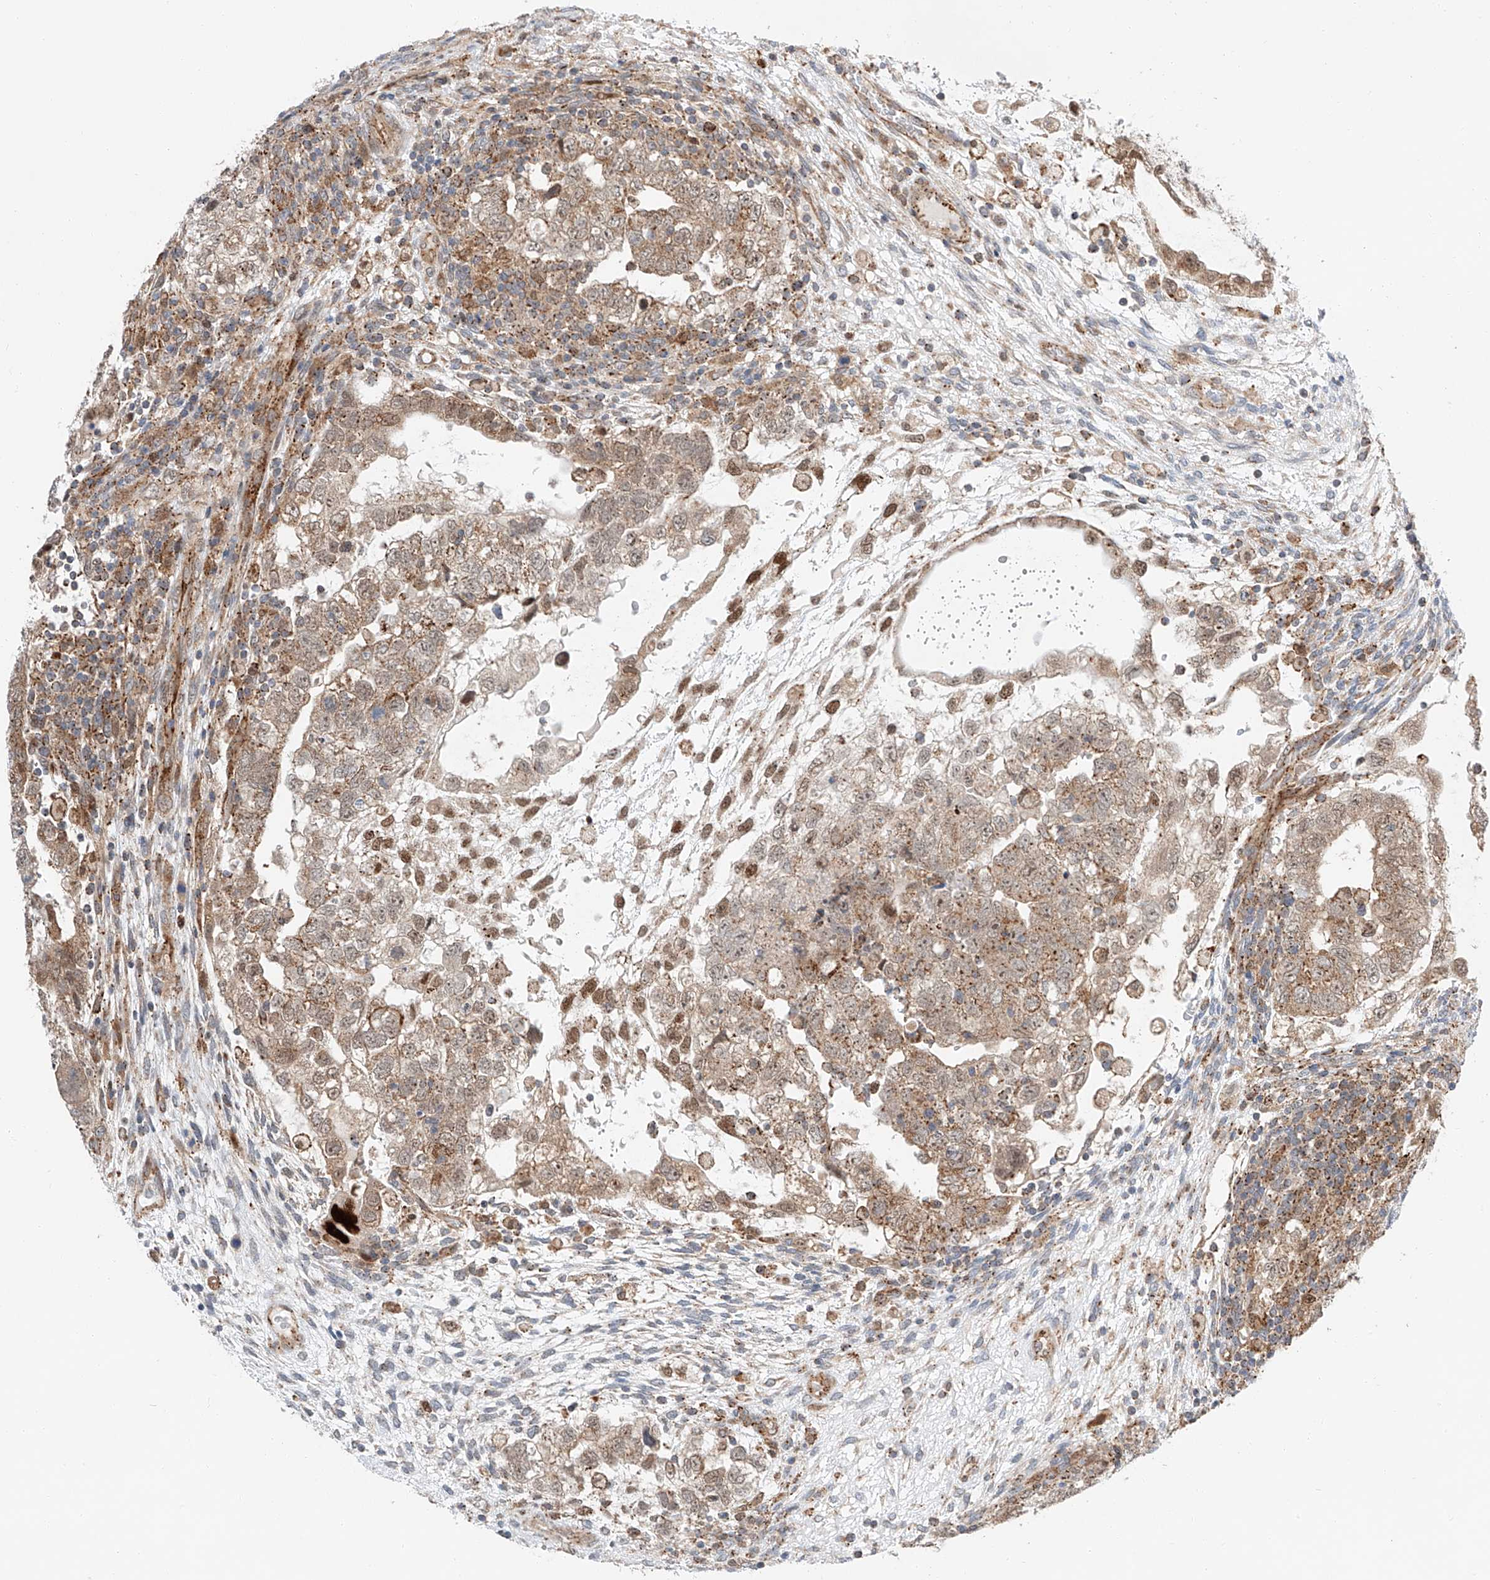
{"staining": {"intensity": "moderate", "quantity": ">75%", "location": "cytoplasmic/membranous,nuclear"}, "tissue": "testis cancer", "cell_type": "Tumor cells", "image_type": "cancer", "snomed": [{"axis": "morphology", "description": "Carcinoma, Embryonal, NOS"}, {"axis": "topography", "description": "Testis"}], "caption": "Immunohistochemical staining of human testis cancer shows medium levels of moderate cytoplasmic/membranous and nuclear protein expression in about >75% of tumor cells.", "gene": "CLDND1", "patient": {"sex": "male", "age": 37}}